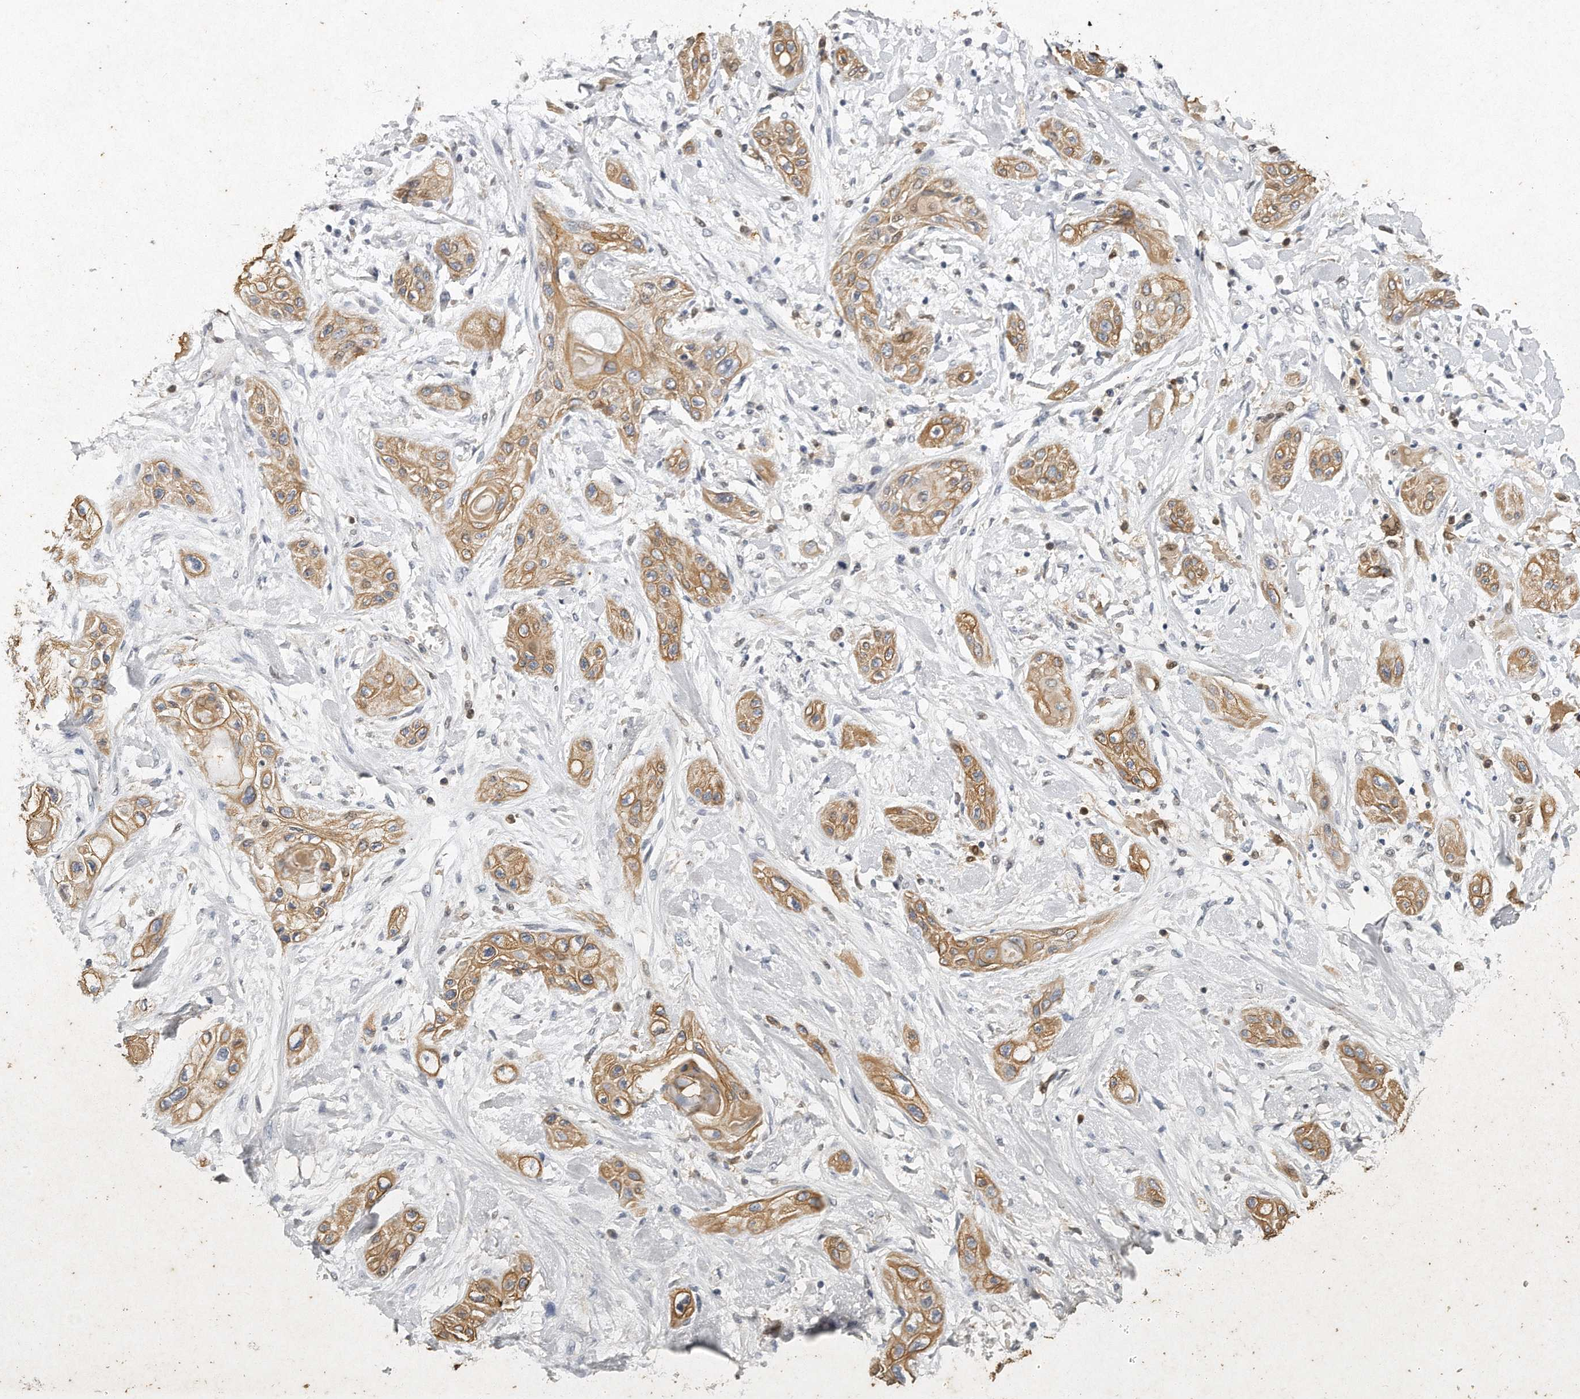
{"staining": {"intensity": "moderate", "quantity": ">75%", "location": "cytoplasmic/membranous"}, "tissue": "lung cancer", "cell_type": "Tumor cells", "image_type": "cancer", "snomed": [{"axis": "morphology", "description": "Squamous cell carcinoma, NOS"}, {"axis": "topography", "description": "Lung"}], "caption": "The immunohistochemical stain shows moderate cytoplasmic/membranous positivity in tumor cells of lung cancer (squamous cell carcinoma) tissue.", "gene": "CAMK1", "patient": {"sex": "female", "age": 47}}